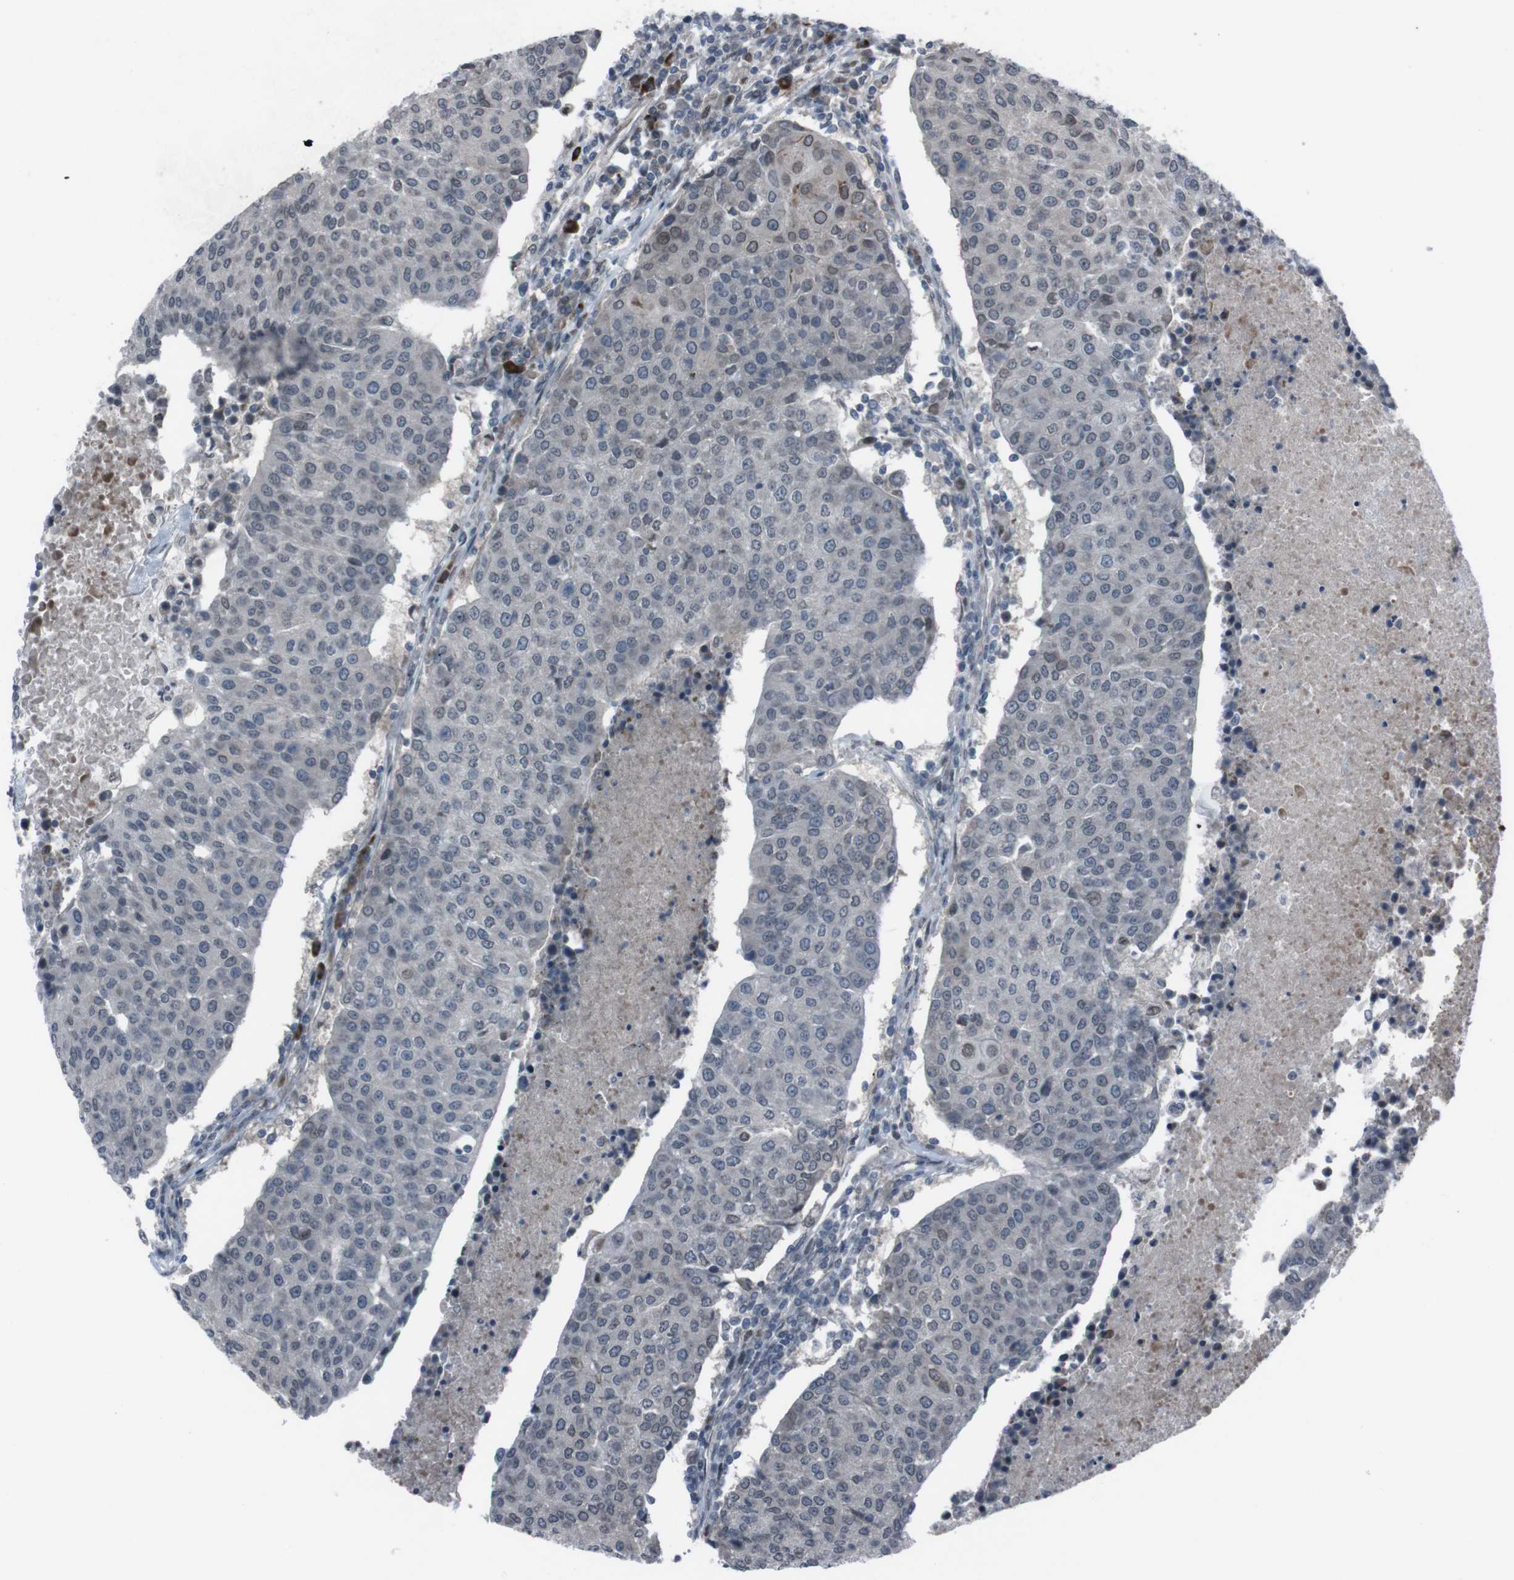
{"staining": {"intensity": "weak", "quantity": "<25%", "location": "cytoplasmic/membranous,nuclear"}, "tissue": "urothelial cancer", "cell_type": "Tumor cells", "image_type": "cancer", "snomed": [{"axis": "morphology", "description": "Urothelial carcinoma, High grade"}, {"axis": "topography", "description": "Urinary bladder"}], "caption": "This micrograph is of urothelial cancer stained with immunohistochemistry (IHC) to label a protein in brown with the nuclei are counter-stained blue. There is no positivity in tumor cells.", "gene": "SS18L1", "patient": {"sex": "female", "age": 85}}